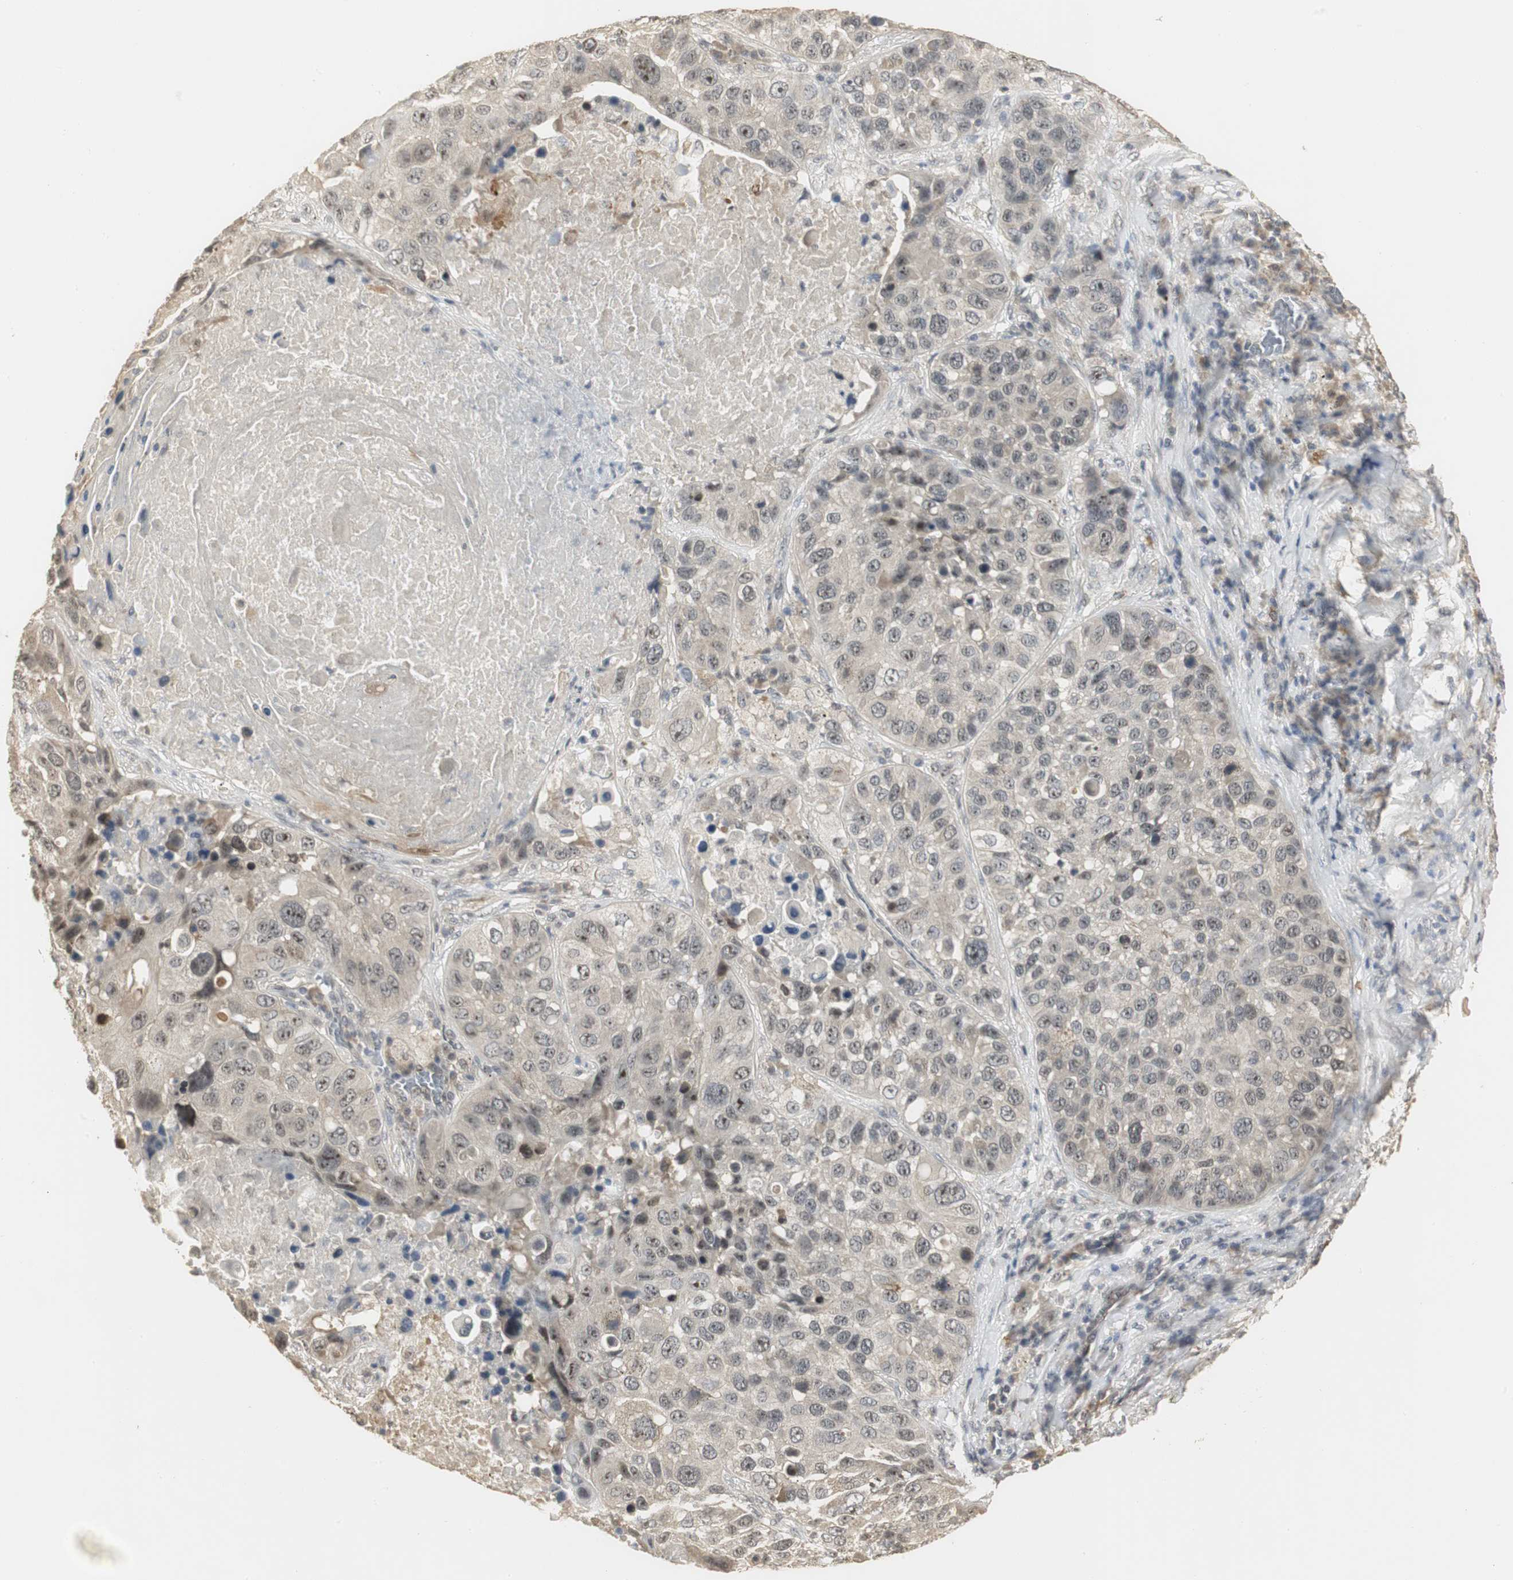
{"staining": {"intensity": "weak", "quantity": "<25%", "location": "nuclear"}, "tissue": "lung cancer", "cell_type": "Tumor cells", "image_type": "cancer", "snomed": [{"axis": "morphology", "description": "Squamous cell carcinoma, NOS"}, {"axis": "topography", "description": "Lung"}], "caption": "Tumor cells are negative for protein expression in human lung cancer.", "gene": "ELOA", "patient": {"sex": "male", "age": 57}}